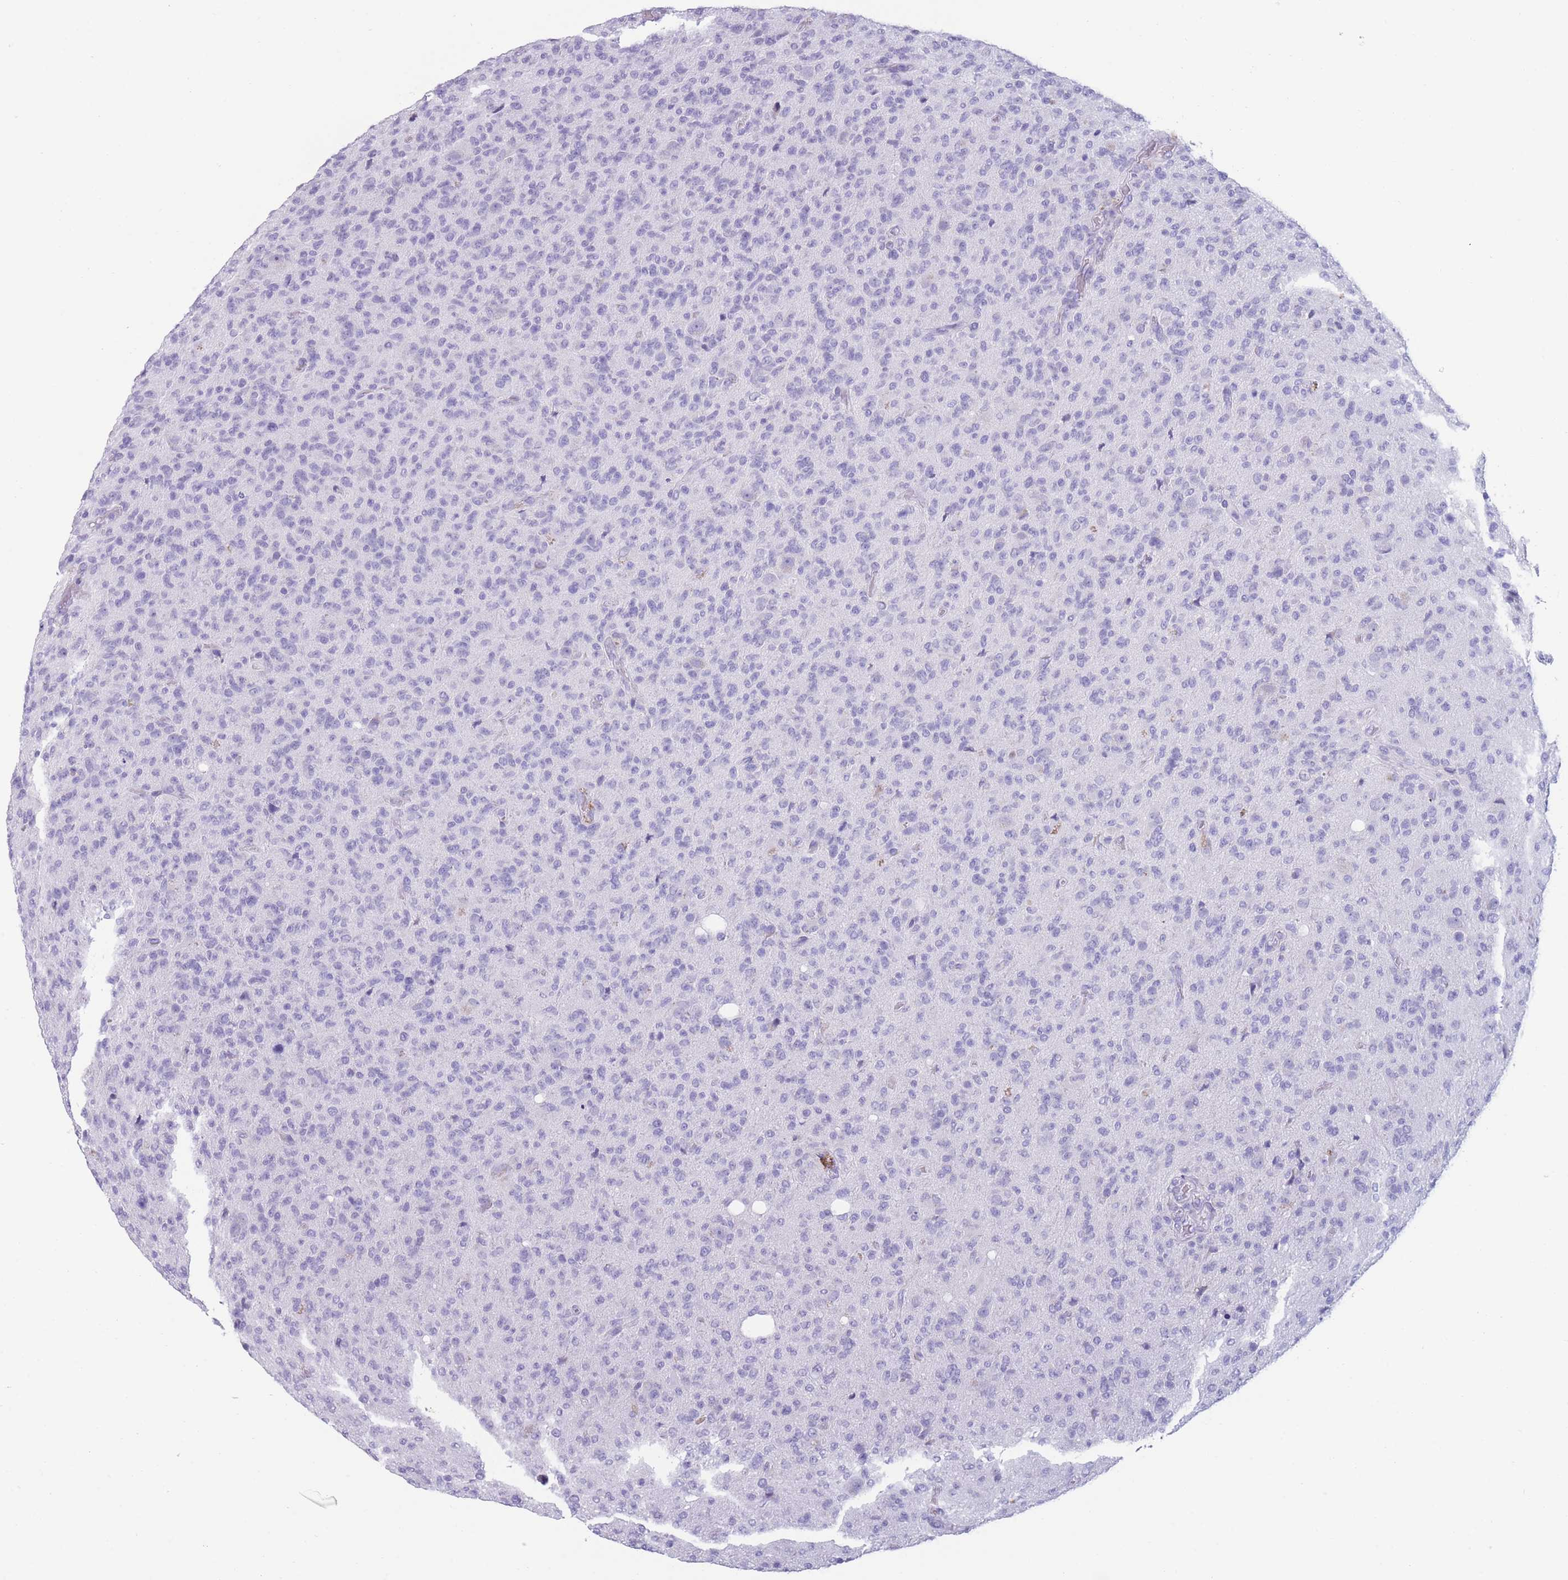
{"staining": {"intensity": "negative", "quantity": "none", "location": "none"}, "tissue": "glioma", "cell_type": "Tumor cells", "image_type": "cancer", "snomed": [{"axis": "morphology", "description": "Glioma, malignant, High grade"}, {"axis": "topography", "description": "Brain"}], "caption": "High power microscopy micrograph of an immunohistochemistry (IHC) micrograph of glioma, revealing no significant staining in tumor cells.", "gene": "COL27A1", "patient": {"sex": "female", "age": 57}}